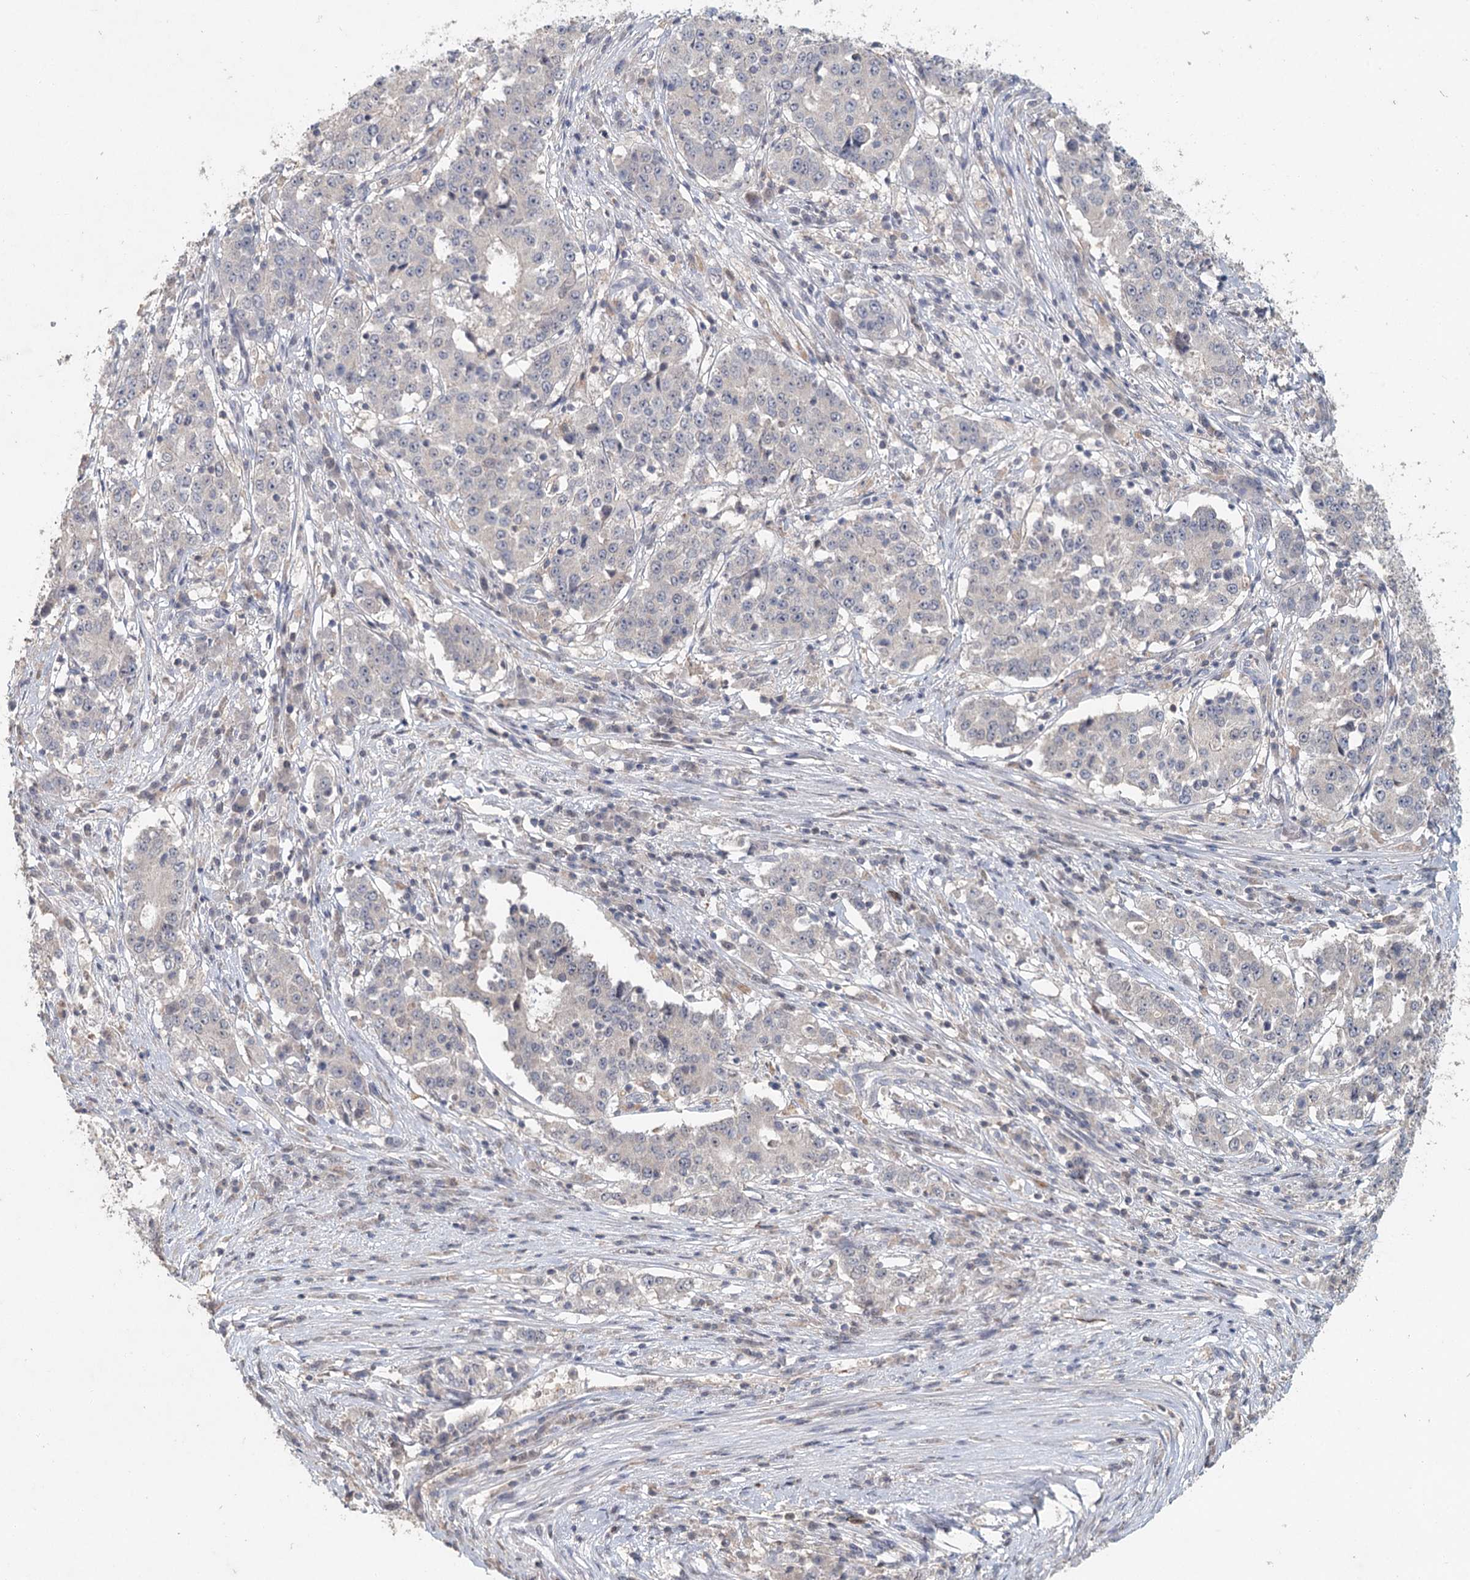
{"staining": {"intensity": "negative", "quantity": "none", "location": "none"}, "tissue": "stomach cancer", "cell_type": "Tumor cells", "image_type": "cancer", "snomed": [{"axis": "morphology", "description": "Adenocarcinoma, NOS"}, {"axis": "topography", "description": "Stomach"}], "caption": "An image of human stomach adenocarcinoma is negative for staining in tumor cells.", "gene": "ADK", "patient": {"sex": "male", "age": 59}}